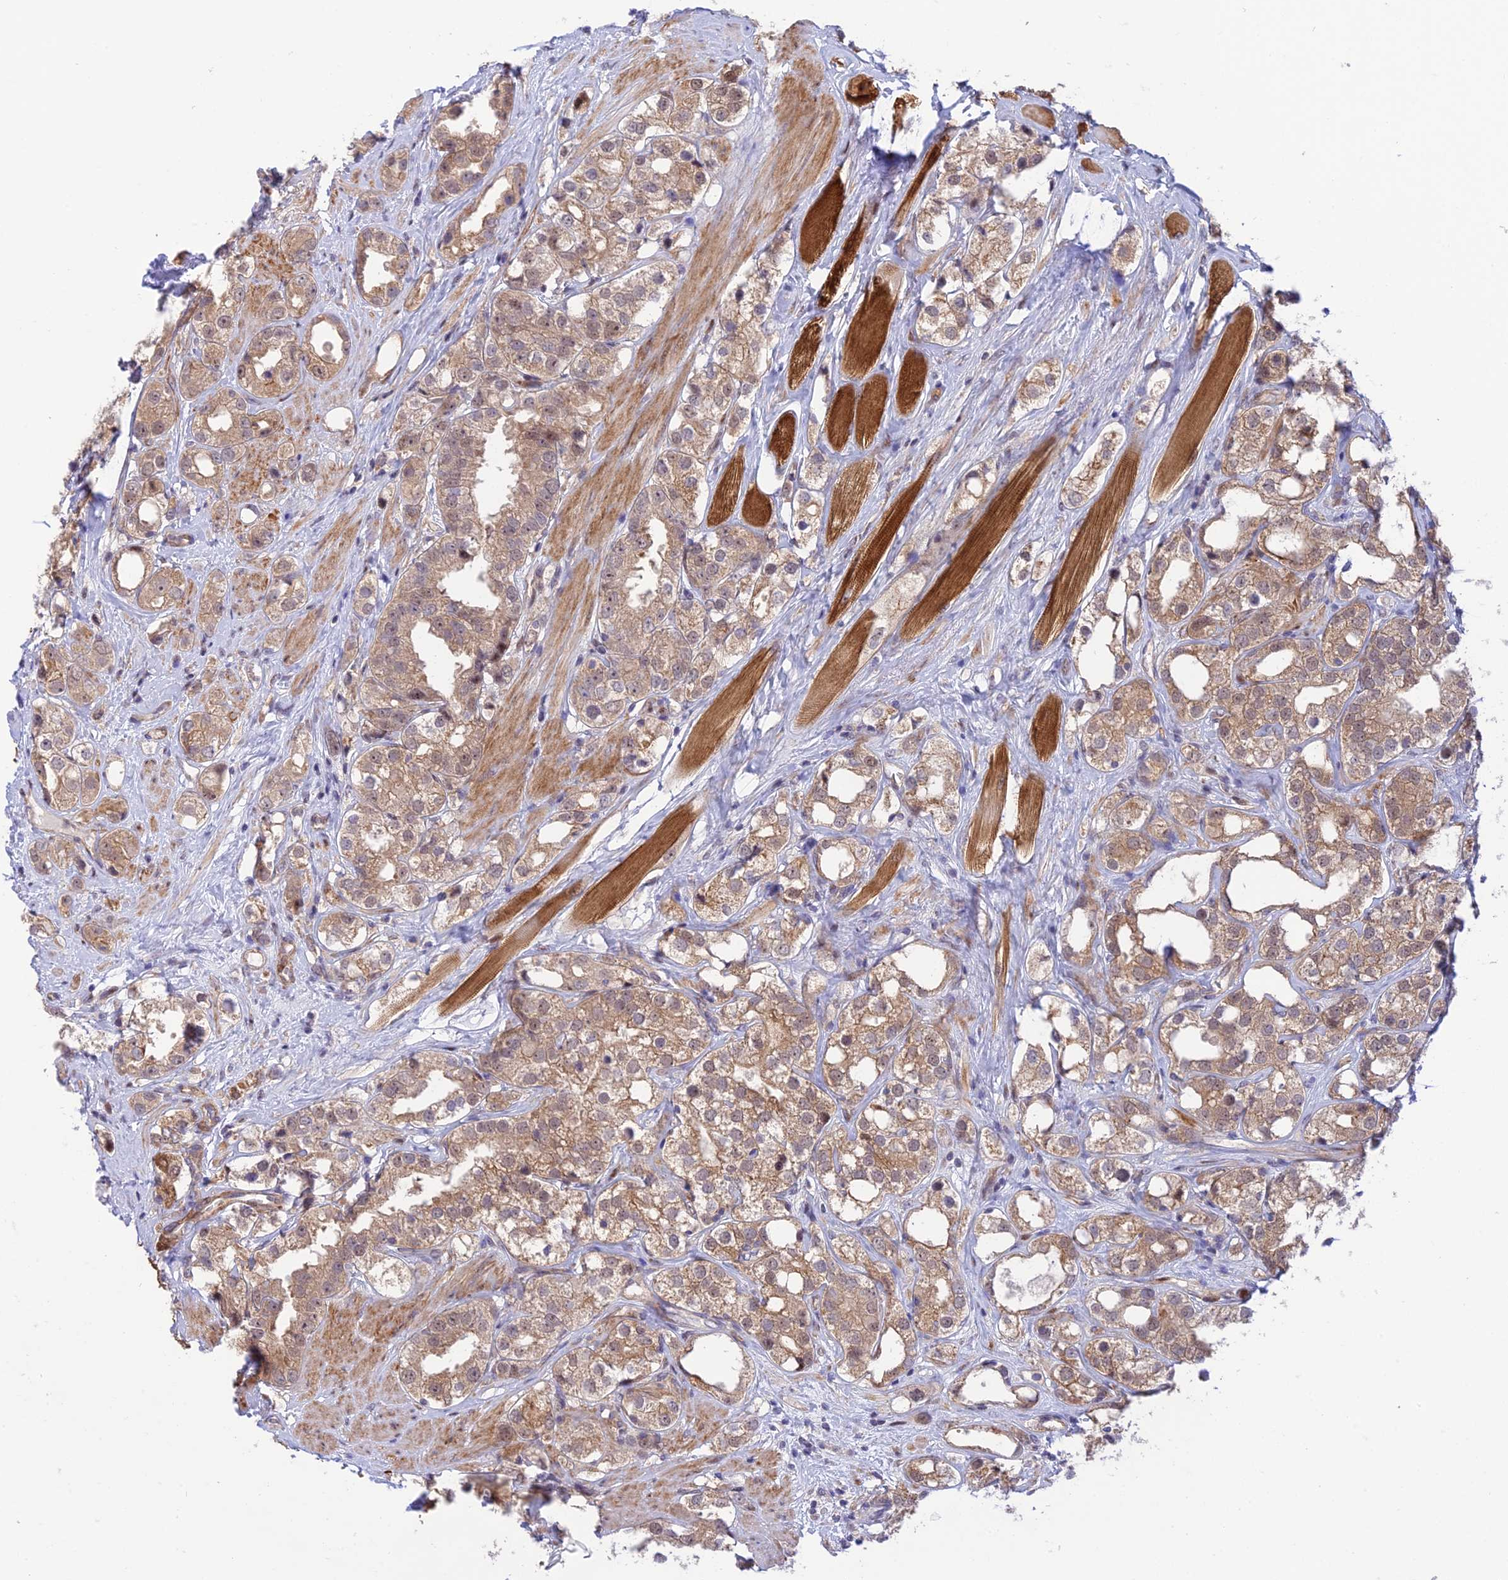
{"staining": {"intensity": "weak", "quantity": ">75%", "location": "cytoplasmic/membranous,nuclear"}, "tissue": "prostate cancer", "cell_type": "Tumor cells", "image_type": "cancer", "snomed": [{"axis": "morphology", "description": "Adenocarcinoma, NOS"}, {"axis": "topography", "description": "Prostate"}], "caption": "Immunohistochemical staining of prostate cancer reveals low levels of weak cytoplasmic/membranous and nuclear staining in approximately >75% of tumor cells.", "gene": "ZNF584", "patient": {"sex": "male", "age": 79}}